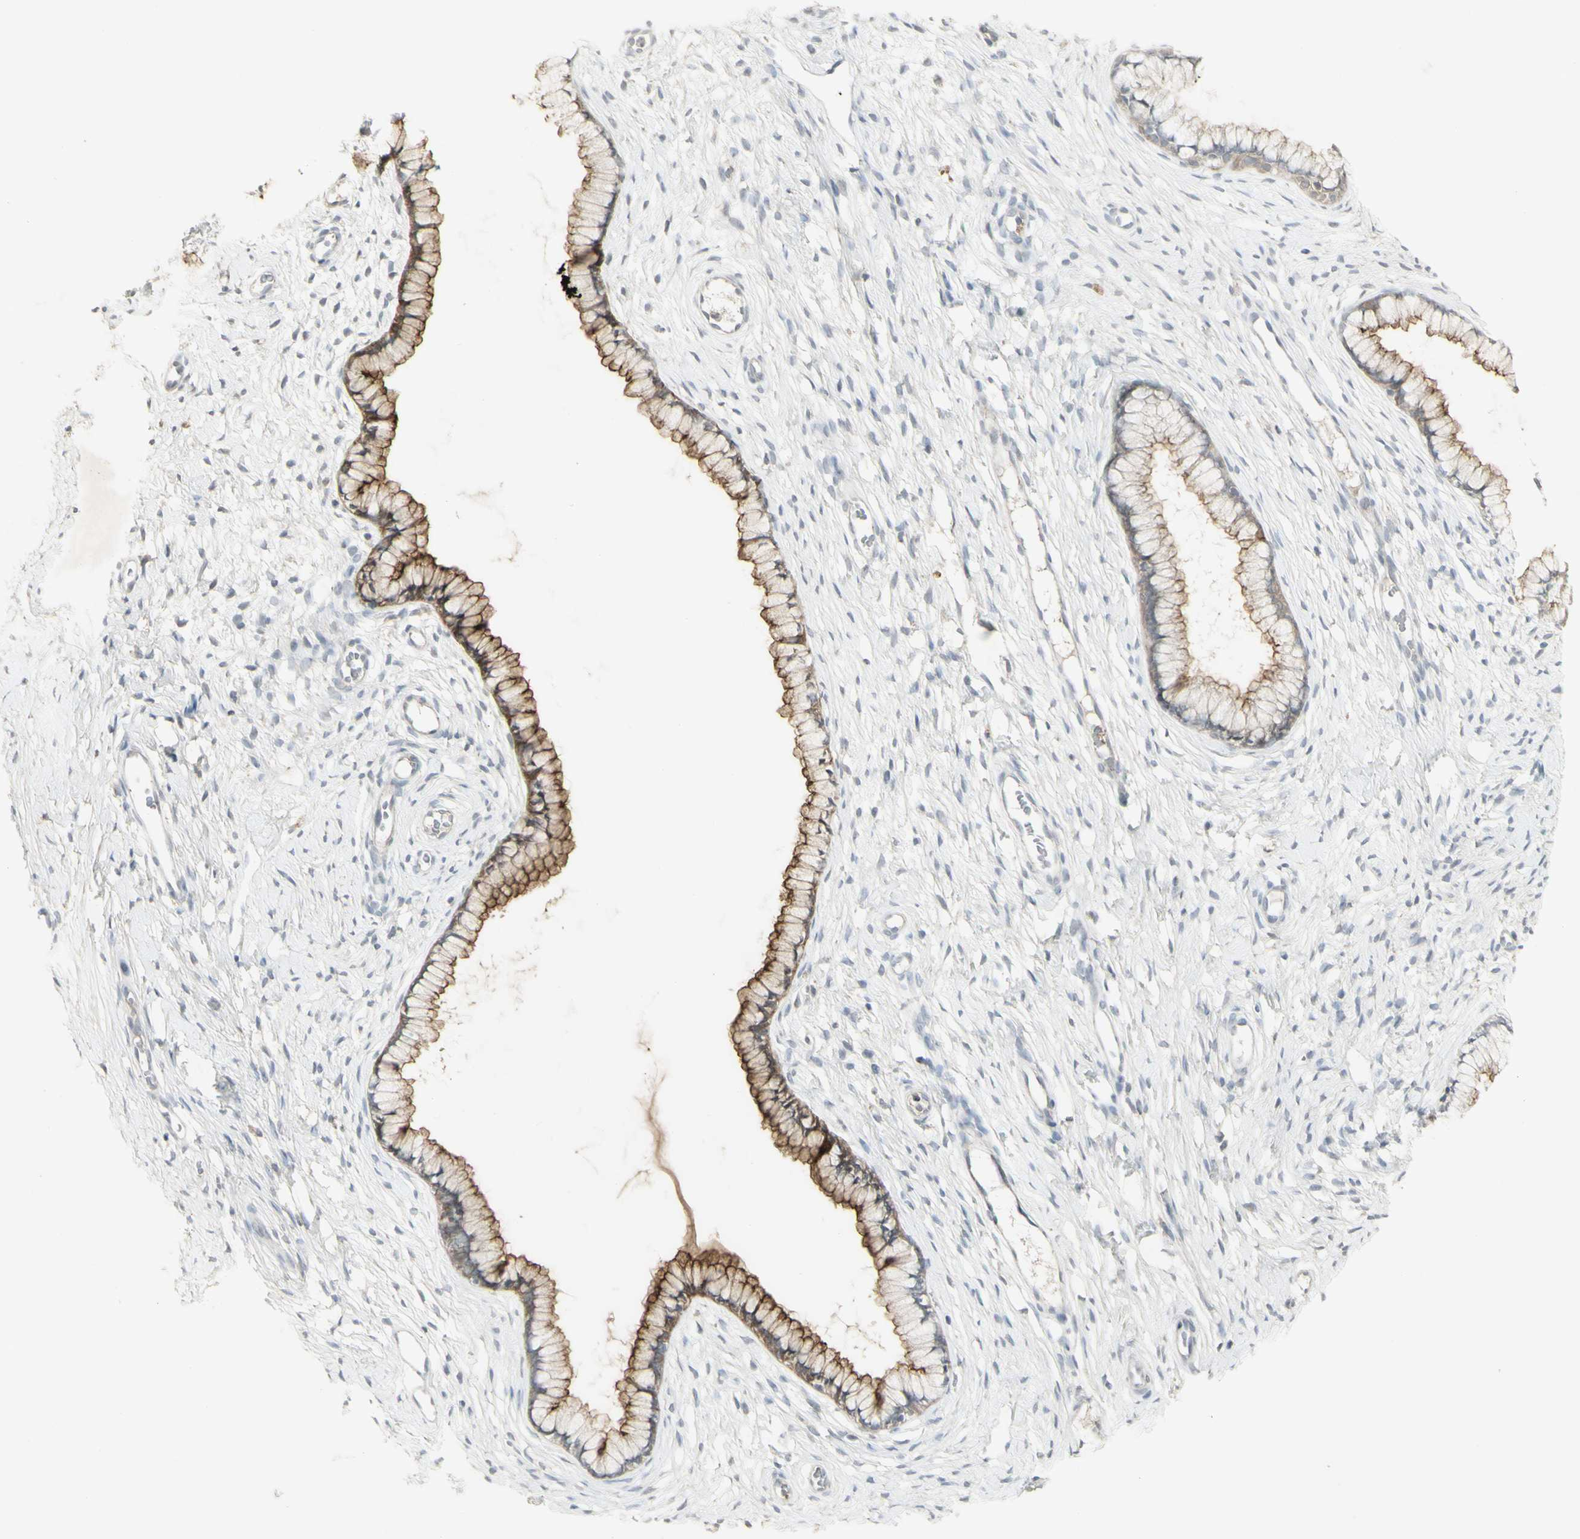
{"staining": {"intensity": "strong", "quantity": ">75%", "location": "cytoplasmic/membranous"}, "tissue": "cervix", "cell_type": "Glandular cells", "image_type": "normal", "snomed": [{"axis": "morphology", "description": "Normal tissue, NOS"}, {"axis": "topography", "description": "Cervix"}], "caption": "Strong cytoplasmic/membranous protein positivity is present in about >75% of glandular cells in cervix.", "gene": "C1orf116", "patient": {"sex": "female", "age": 65}}